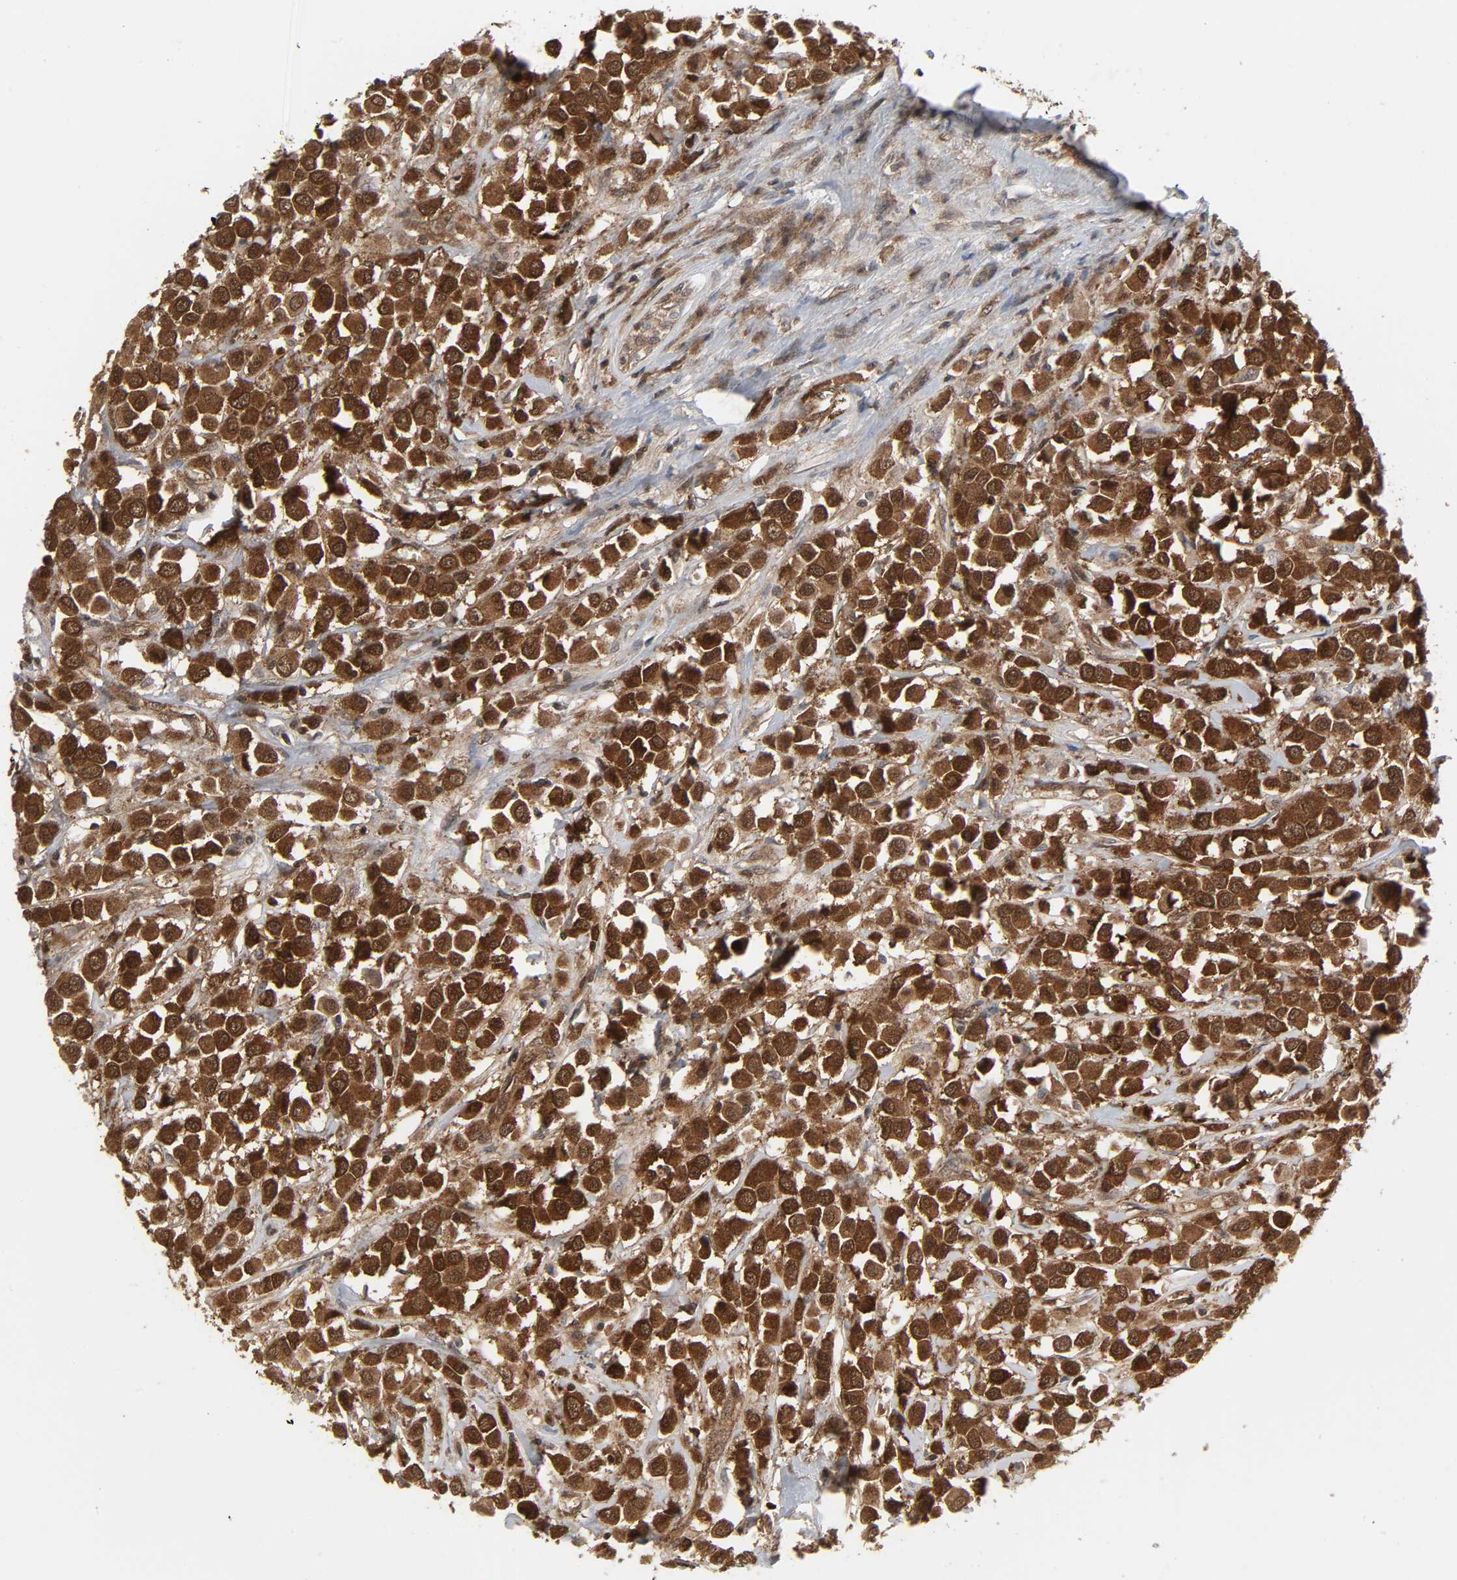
{"staining": {"intensity": "strong", "quantity": ">75%", "location": "cytoplasmic/membranous,nuclear"}, "tissue": "breast cancer", "cell_type": "Tumor cells", "image_type": "cancer", "snomed": [{"axis": "morphology", "description": "Duct carcinoma"}, {"axis": "topography", "description": "Breast"}], "caption": "Immunohistochemistry of intraductal carcinoma (breast) demonstrates high levels of strong cytoplasmic/membranous and nuclear positivity in approximately >75% of tumor cells. Using DAB (3,3'-diaminobenzidine) (brown) and hematoxylin (blue) stains, captured at high magnification using brightfield microscopy.", "gene": "GSK3A", "patient": {"sex": "female", "age": 61}}